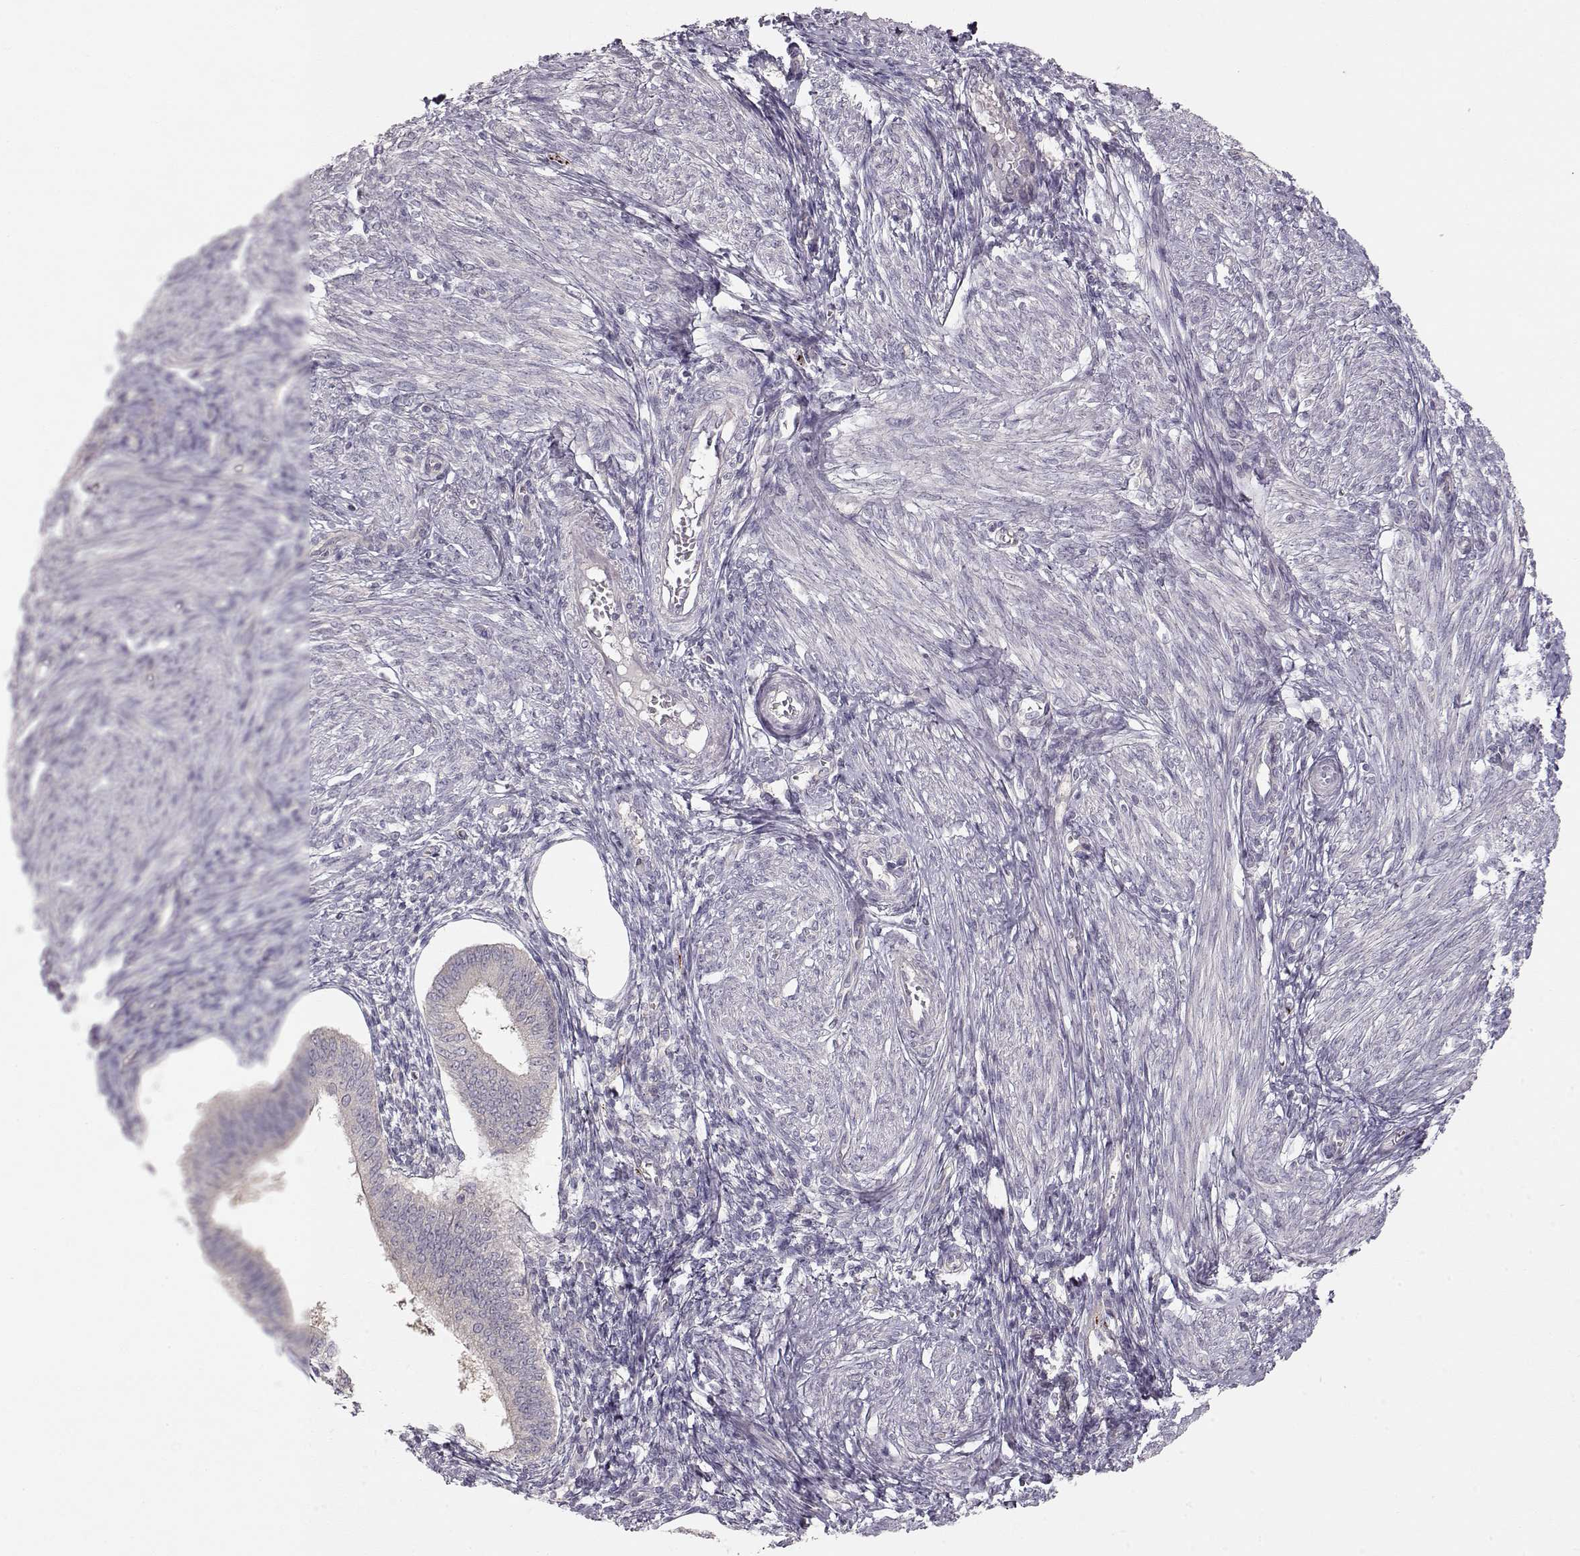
{"staining": {"intensity": "negative", "quantity": "none", "location": "none"}, "tissue": "endometrium", "cell_type": "Cells in endometrial stroma", "image_type": "normal", "snomed": [{"axis": "morphology", "description": "Normal tissue, NOS"}, {"axis": "topography", "description": "Endometrium"}], "caption": "DAB immunohistochemical staining of unremarkable endometrium displays no significant expression in cells in endometrial stroma.", "gene": "ARHGAP8", "patient": {"sex": "female", "age": 42}}